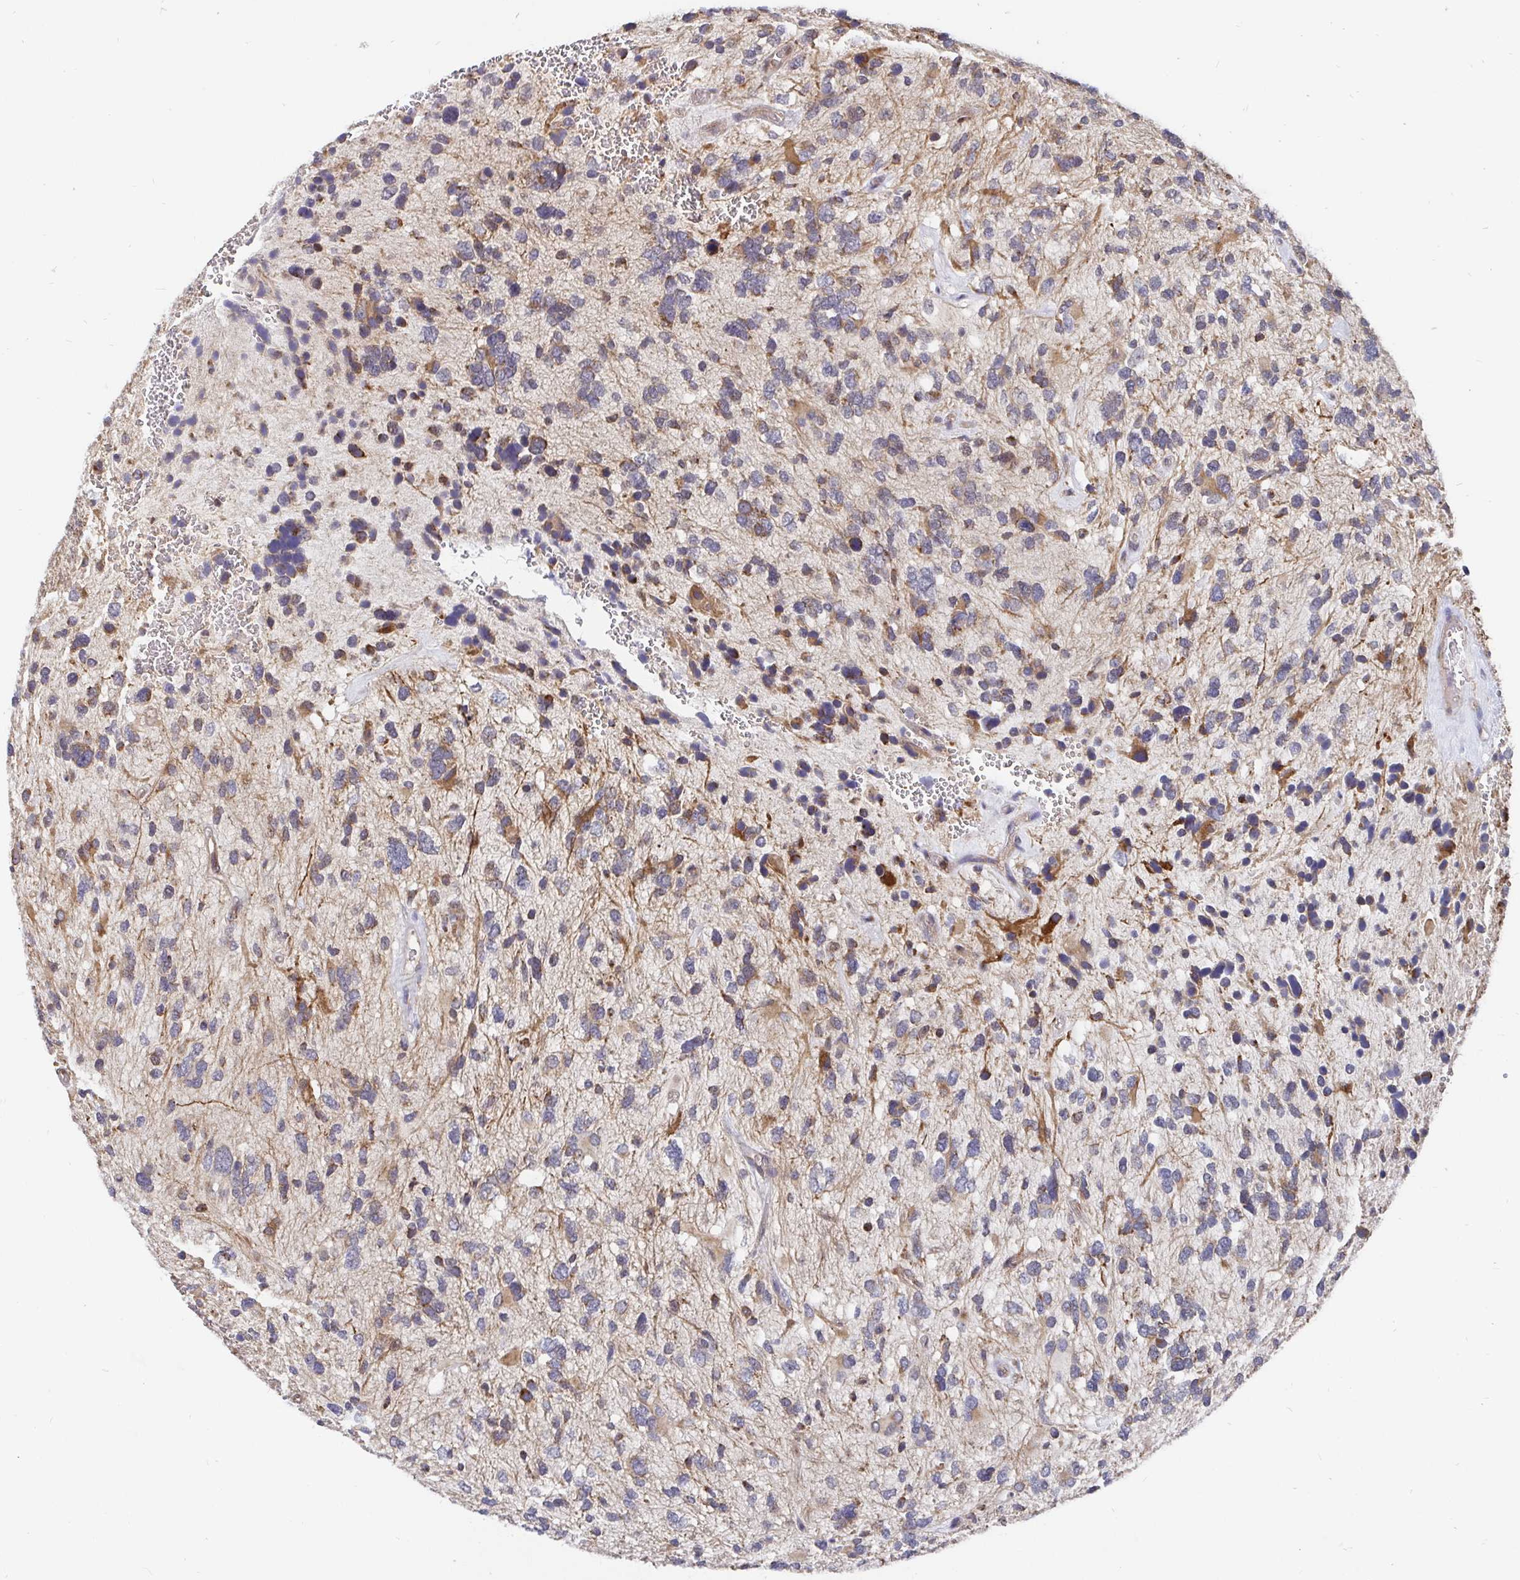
{"staining": {"intensity": "moderate", "quantity": "<25%", "location": "cytoplasmic/membranous"}, "tissue": "glioma", "cell_type": "Tumor cells", "image_type": "cancer", "snomed": [{"axis": "morphology", "description": "Glioma, malignant, High grade"}, {"axis": "topography", "description": "Brain"}], "caption": "High-power microscopy captured an immunohistochemistry histopathology image of glioma, revealing moderate cytoplasmic/membranous positivity in about <25% of tumor cells. The staining was performed using DAB (3,3'-diaminobenzidine), with brown indicating positive protein expression. Nuclei are stained blue with hematoxylin.", "gene": "PDF", "patient": {"sex": "female", "age": 11}}